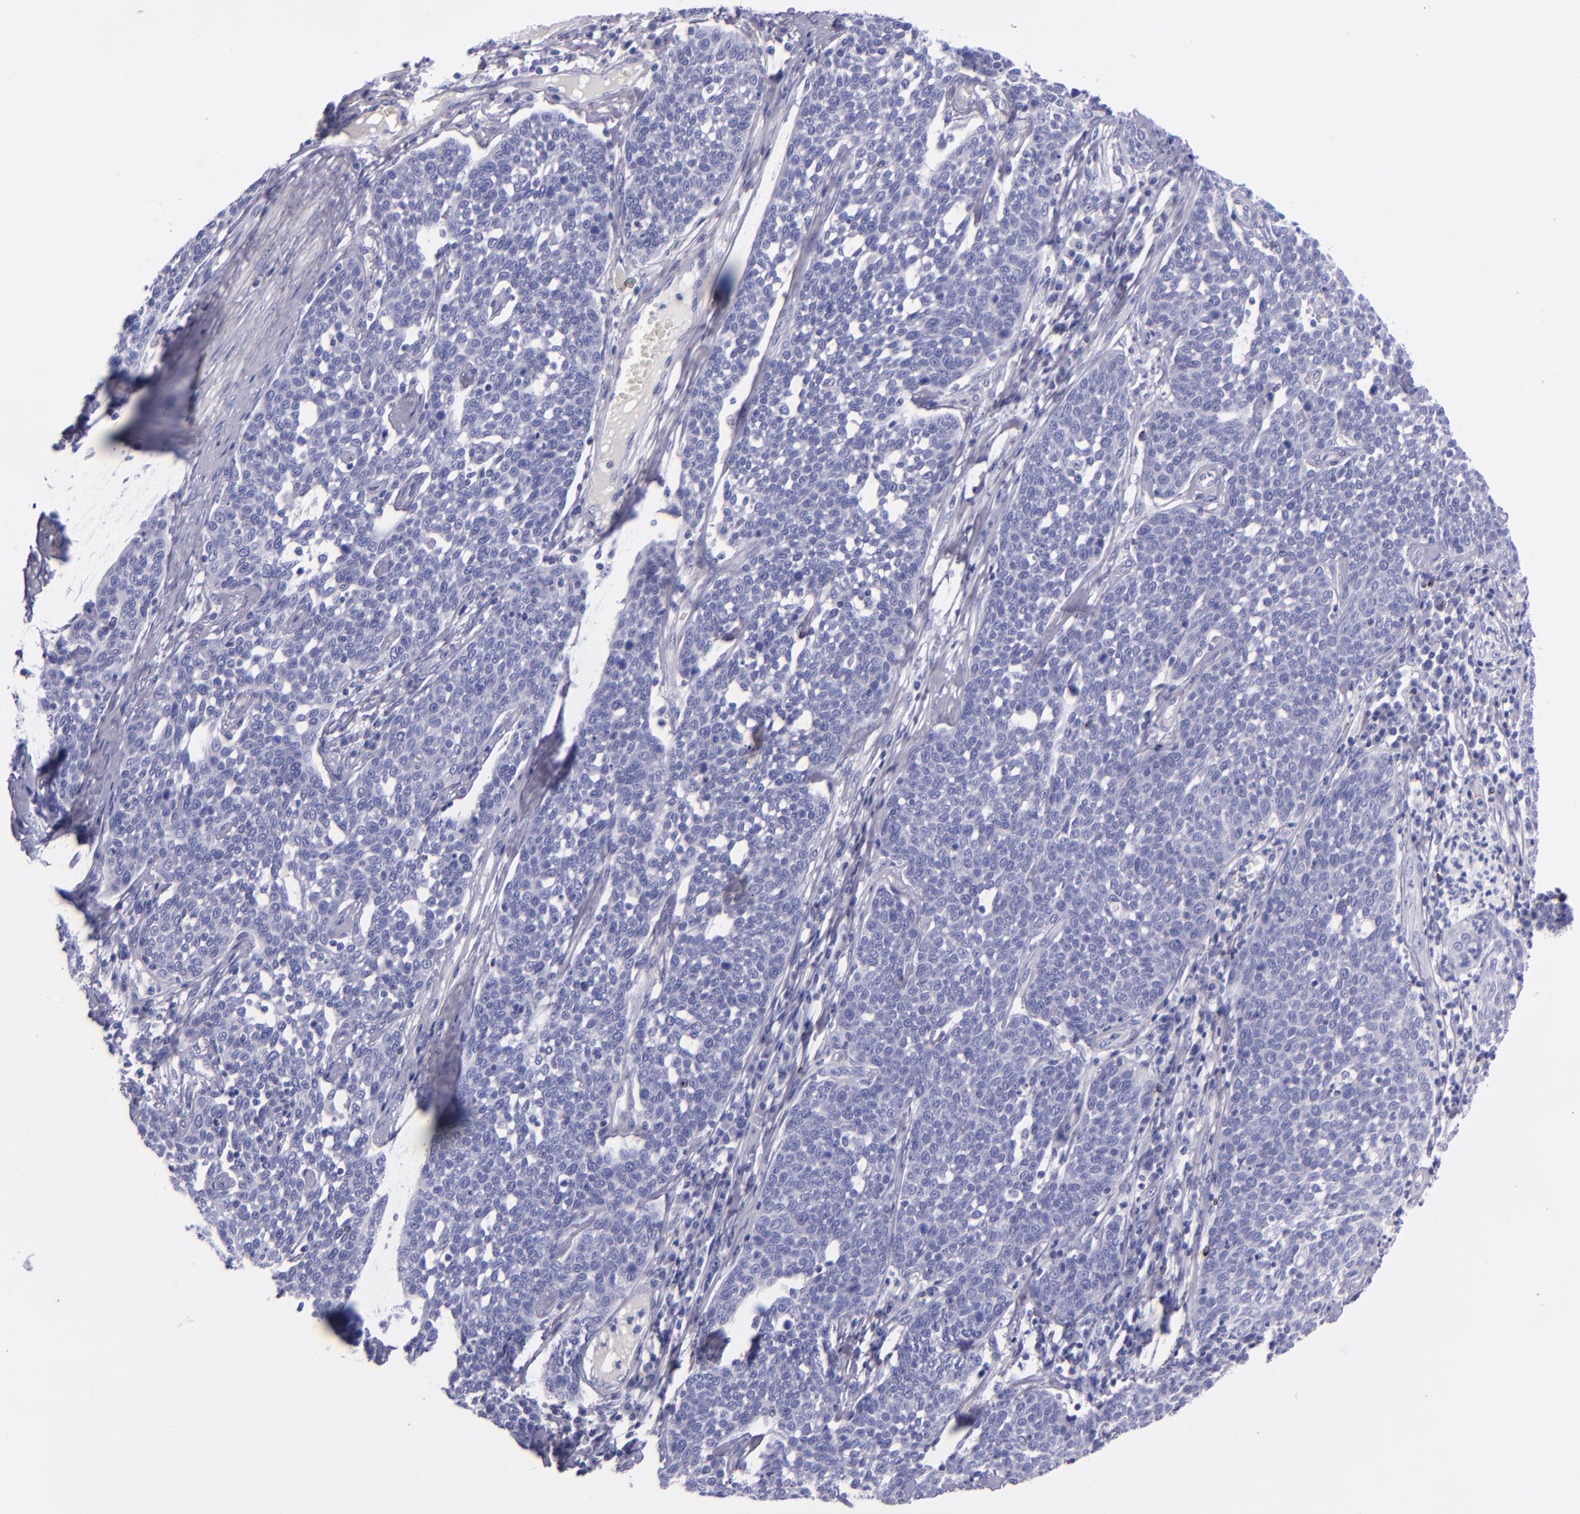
{"staining": {"intensity": "negative", "quantity": "none", "location": "none"}, "tissue": "cervical cancer", "cell_type": "Tumor cells", "image_type": "cancer", "snomed": [{"axis": "morphology", "description": "Squamous cell carcinoma, NOS"}, {"axis": "topography", "description": "Cervix"}], "caption": "High magnification brightfield microscopy of squamous cell carcinoma (cervical) stained with DAB (brown) and counterstained with hematoxylin (blue): tumor cells show no significant positivity.", "gene": "LAG3", "patient": {"sex": "female", "age": 34}}